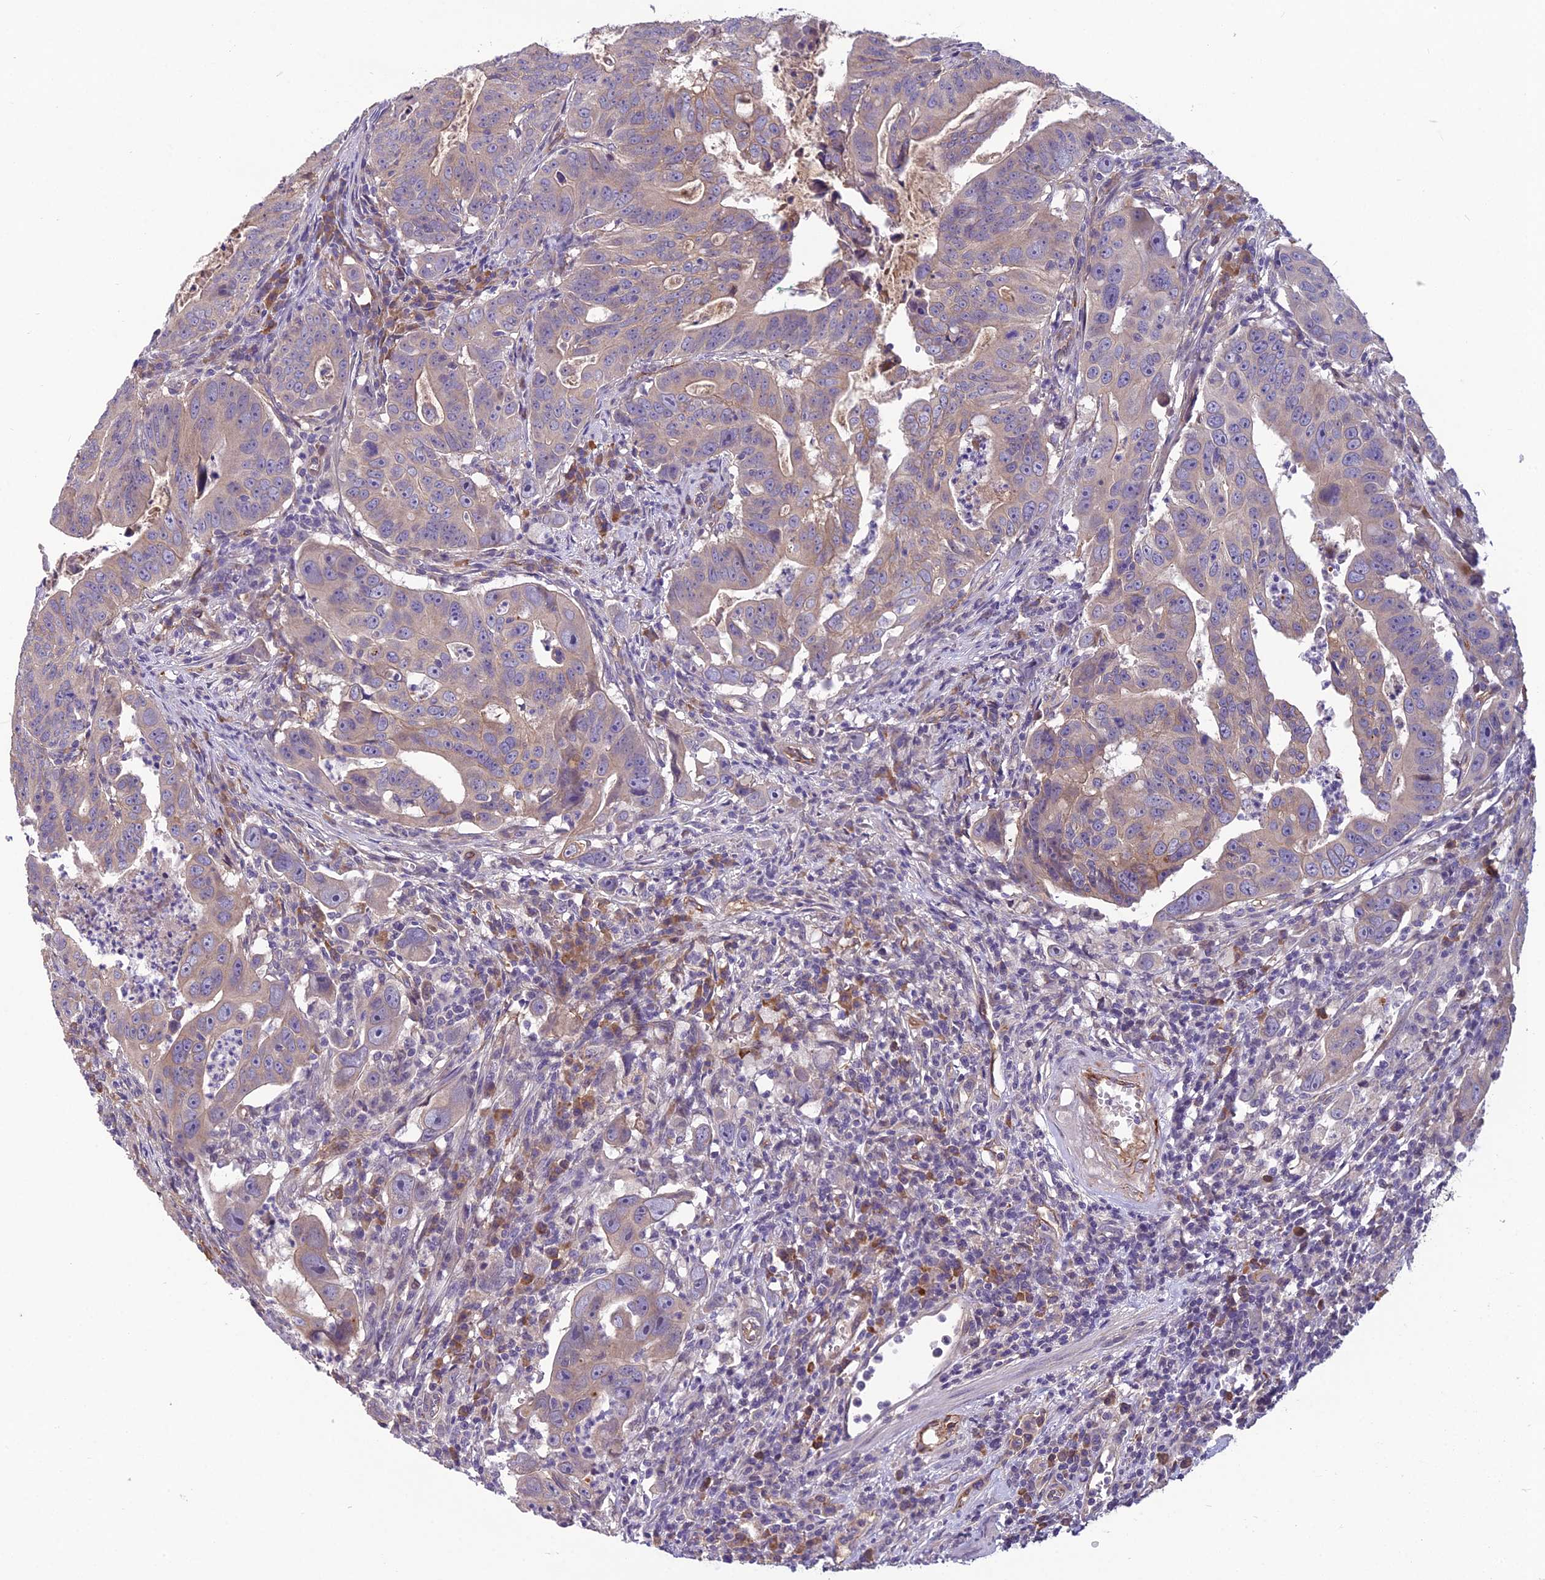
{"staining": {"intensity": "weak", "quantity": ">75%", "location": "cytoplasmic/membranous"}, "tissue": "colorectal cancer", "cell_type": "Tumor cells", "image_type": "cancer", "snomed": [{"axis": "morphology", "description": "Adenocarcinoma, NOS"}, {"axis": "topography", "description": "Rectum"}], "caption": "Human colorectal cancer (adenocarcinoma) stained with a brown dye shows weak cytoplasmic/membranous positive staining in approximately >75% of tumor cells.", "gene": "TSPAN15", "patient": {"sex": "male", "age": 69}}